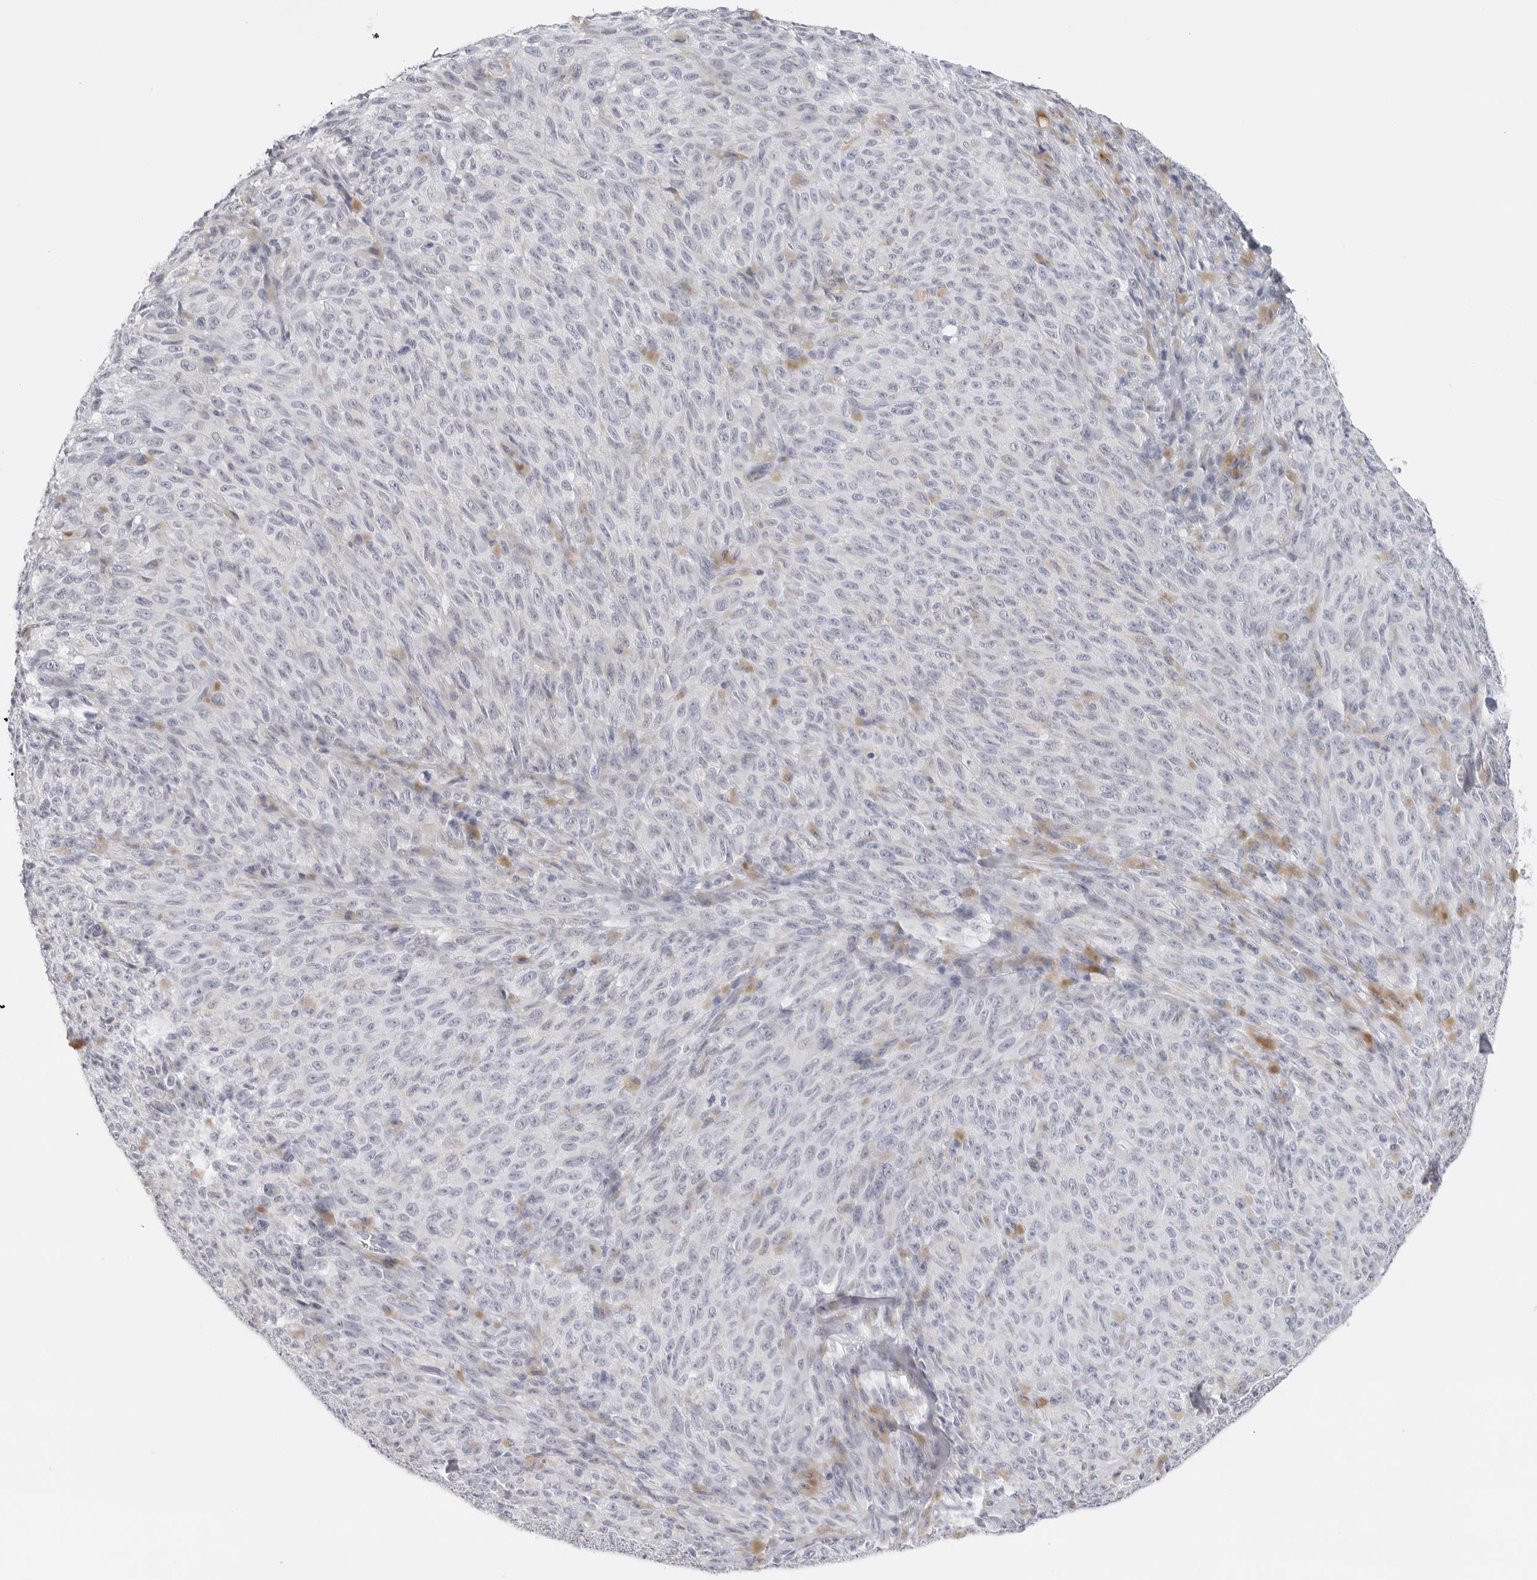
{"staining": {"intensity": "negative", "quantity": "none", "location": "none"}, "tissue": "melanoma", "cell_type": "Tumor cells", "image_type": "cancer", "snomed": [{"axis": "morphology", "description": "Malignant melanoma, NOS"}, {"axis": "topography", "description": "Skin"}], "caption": "Tumor cells are negative for brown protein staining in melanoma.", "gene": "HSPB7", "patient": {"sex": "female", "age": 82}}